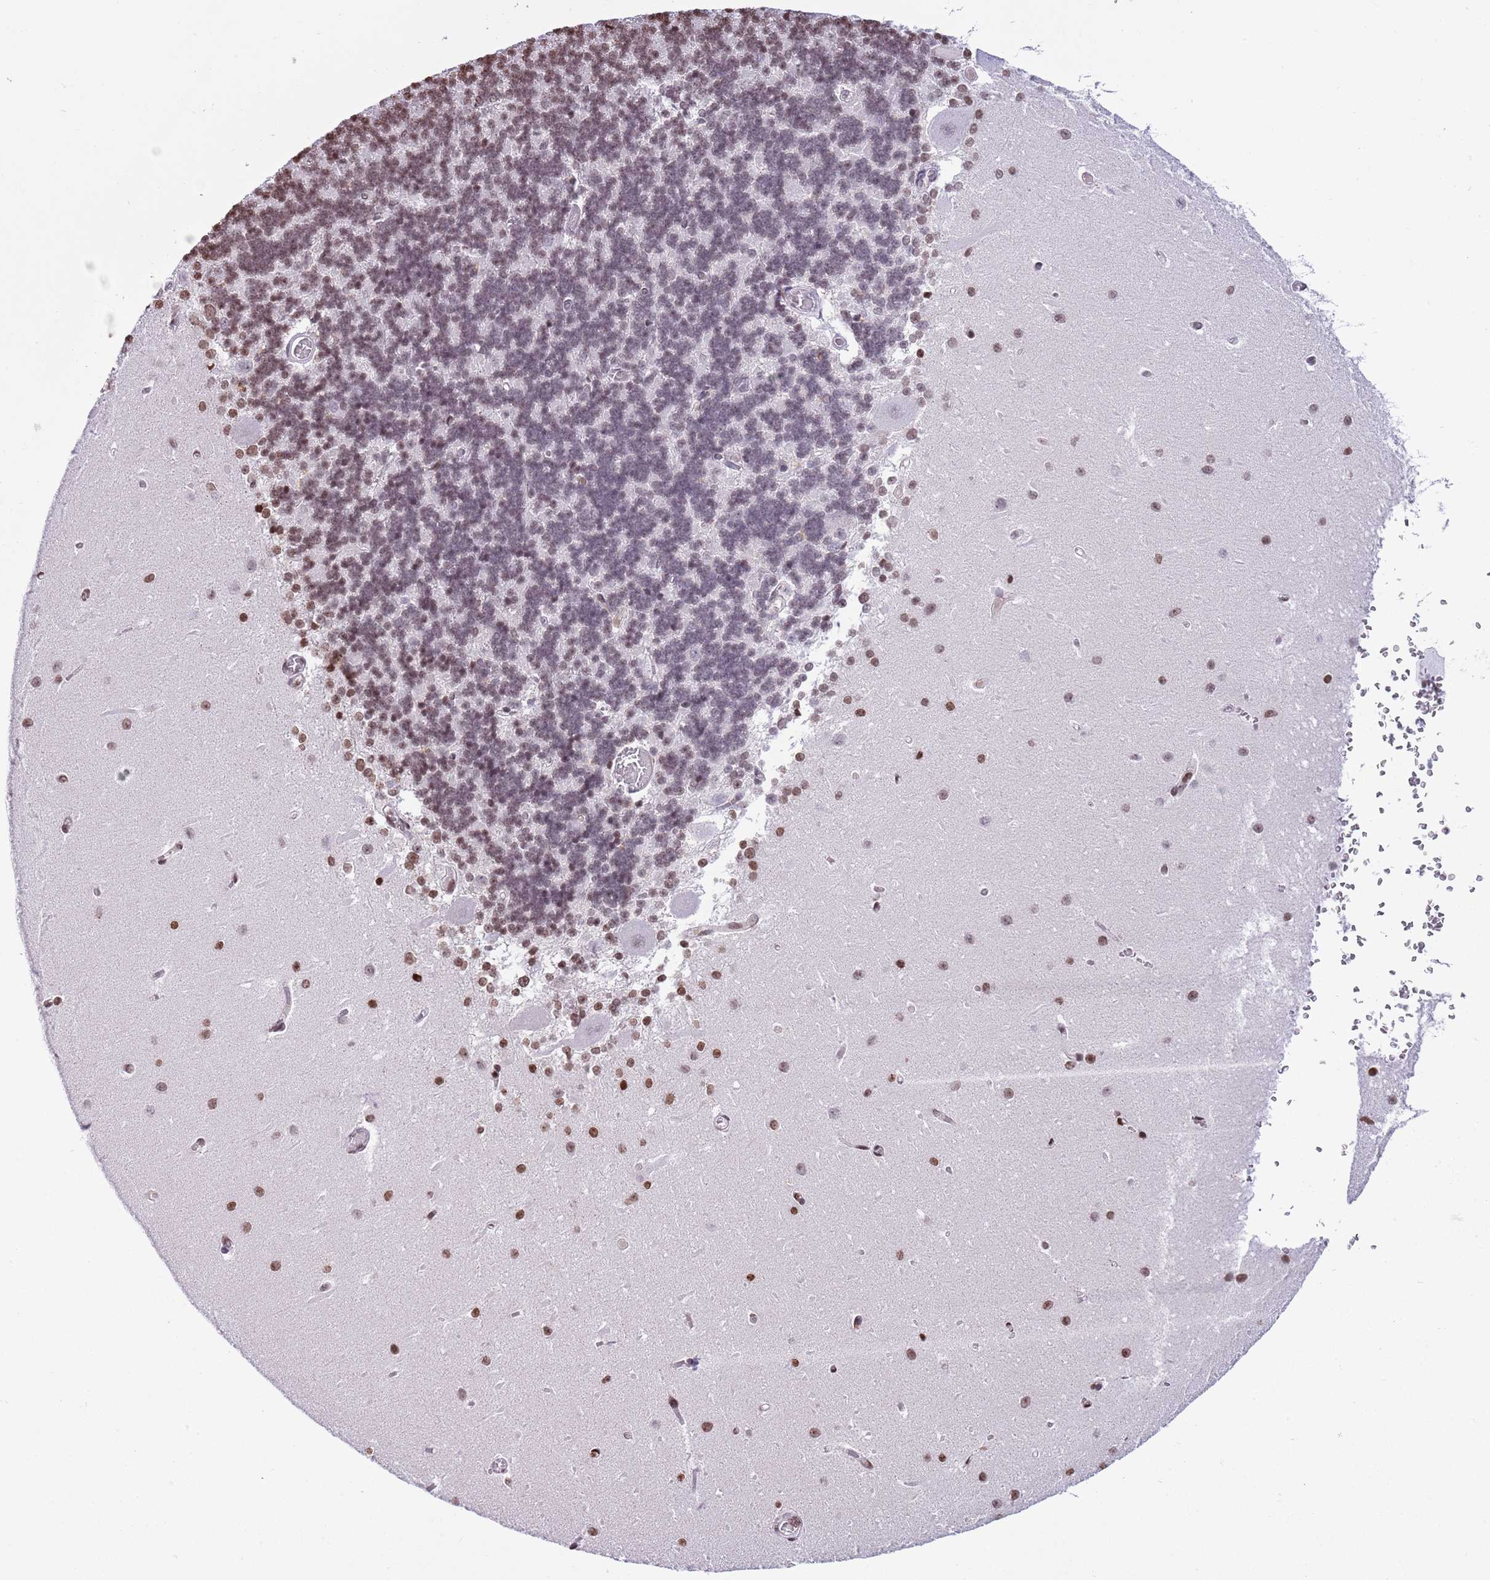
{"staining": {"intensity": "moderate", "quantity": "25%-75%", "location": "nuclear"}, "tissue": "cerebellum", "cell_type": "Cells in granular layer", "image_type": "normal", "snomed": [{"axis": "morphology", "description": "Normal tissue, NOS"}, {"axis": "topography", "description": "Cerebellum"}], "caption": "High-power microscopy captured an IHC histopathology image of normal cerebellum, revealing moderate nuclear positivity in about 25%-75% of cells in granular layer. Immunohistochemistry (ihc) stains the protein in brown and the nuclei are stained blue.", "gene": "KPNA3", "patient": {"sex": "male", "age": 37}}